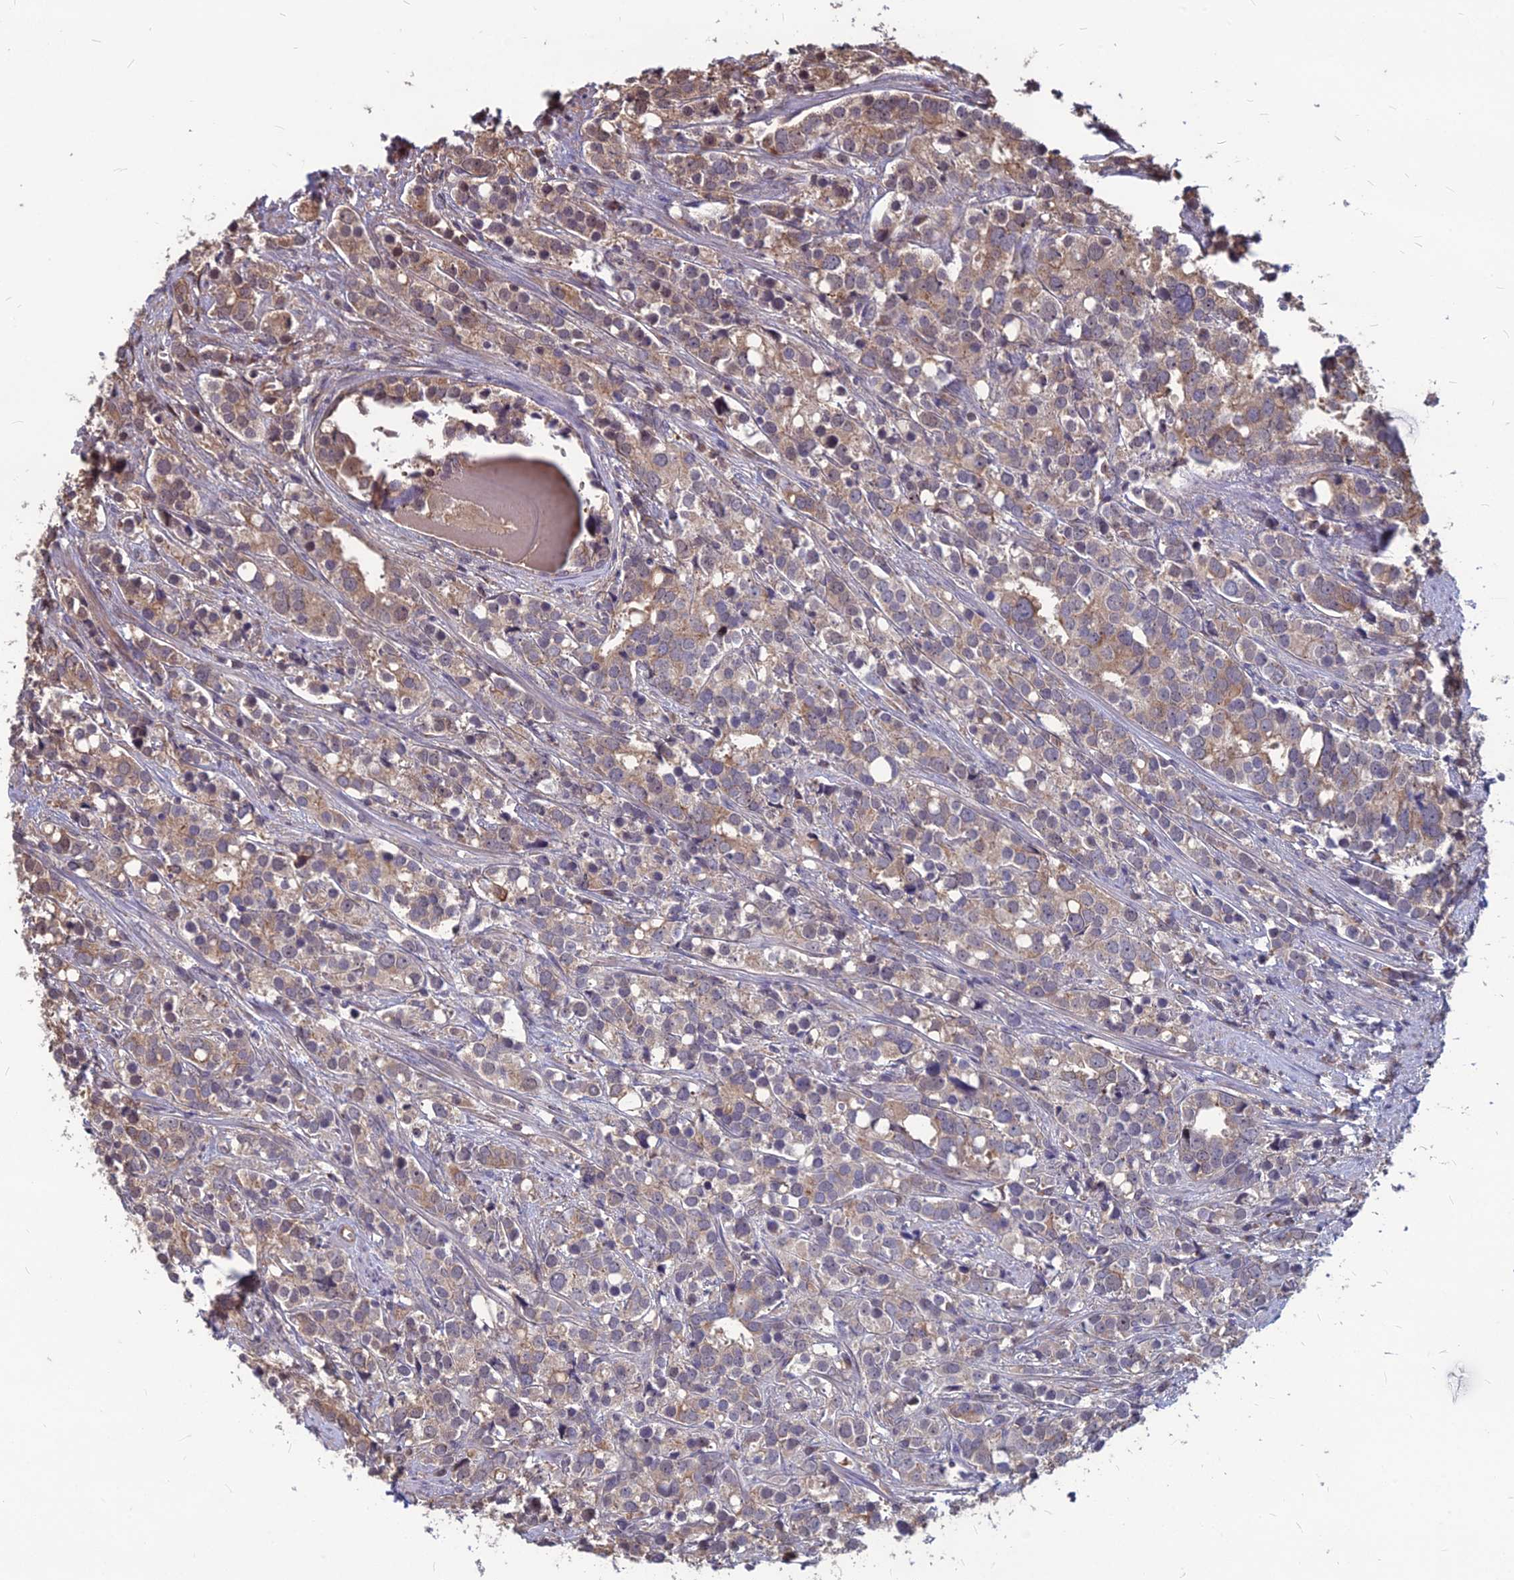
{"staining": {"intensity": "moderate", "quantity": "25%-75%", "location": "cytoplasmic/membranous"}, "tissue": "prostate cancer", "cell_type": "Tumor cells", "image_type": "cancer", "snomed": [{"axis": "morphology", "description": "Adenocarcinoma, High grade"}, {"axis": "topography", "description": "Prostate"}], "caption": "Protein expression analysis of prostate cancer displays moderate cytoplasmic/membranous staining in approximately 25%-75% of tumor cells.", "gene": "LSM6", "patient": {"sex": "male", "age": 71}}